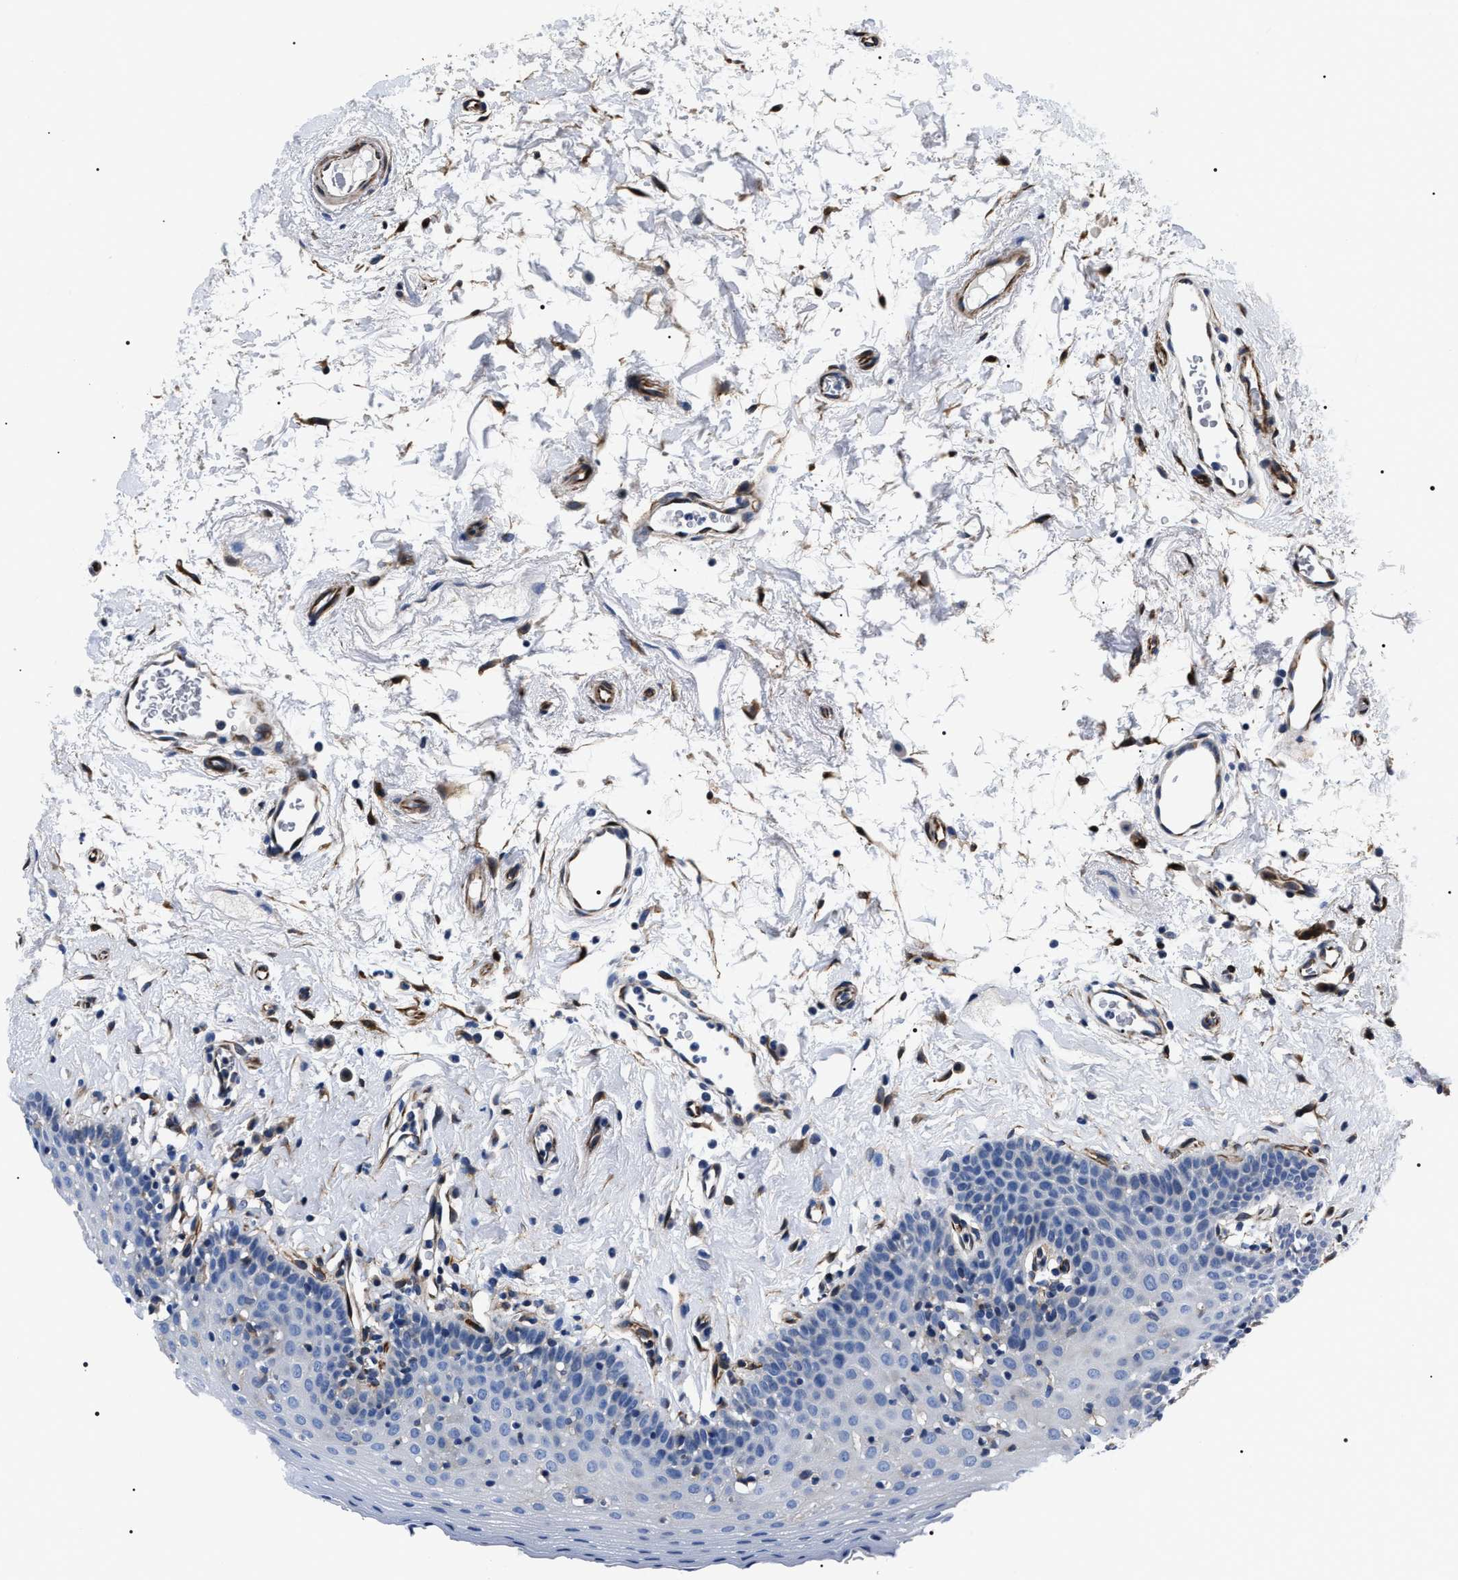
{"staining": {"intensity": "negative", "quantity": "none", "location": "none"}, "tissue": "oral mucosa", "cell_type": "Squamous epithelial cells", "image_type": "normal", "snomed": [{"axis": "morphology", "description": "Normal tissue, NOS"}, {"axis": "topography", "description": "Oral tissue"}], "caption": "This is a photomicrograph of immunohistochemistry (IHC) staining of unremarkable oral mucosa, which shows no staining in squamous epithelial cells. Brightfield microscopy of IHC stained with DAB (brown) and hematoxylin (blue), captured at high magnification.", "gene": "BAG2", "patient": {"sex": "male", "age": 66}}